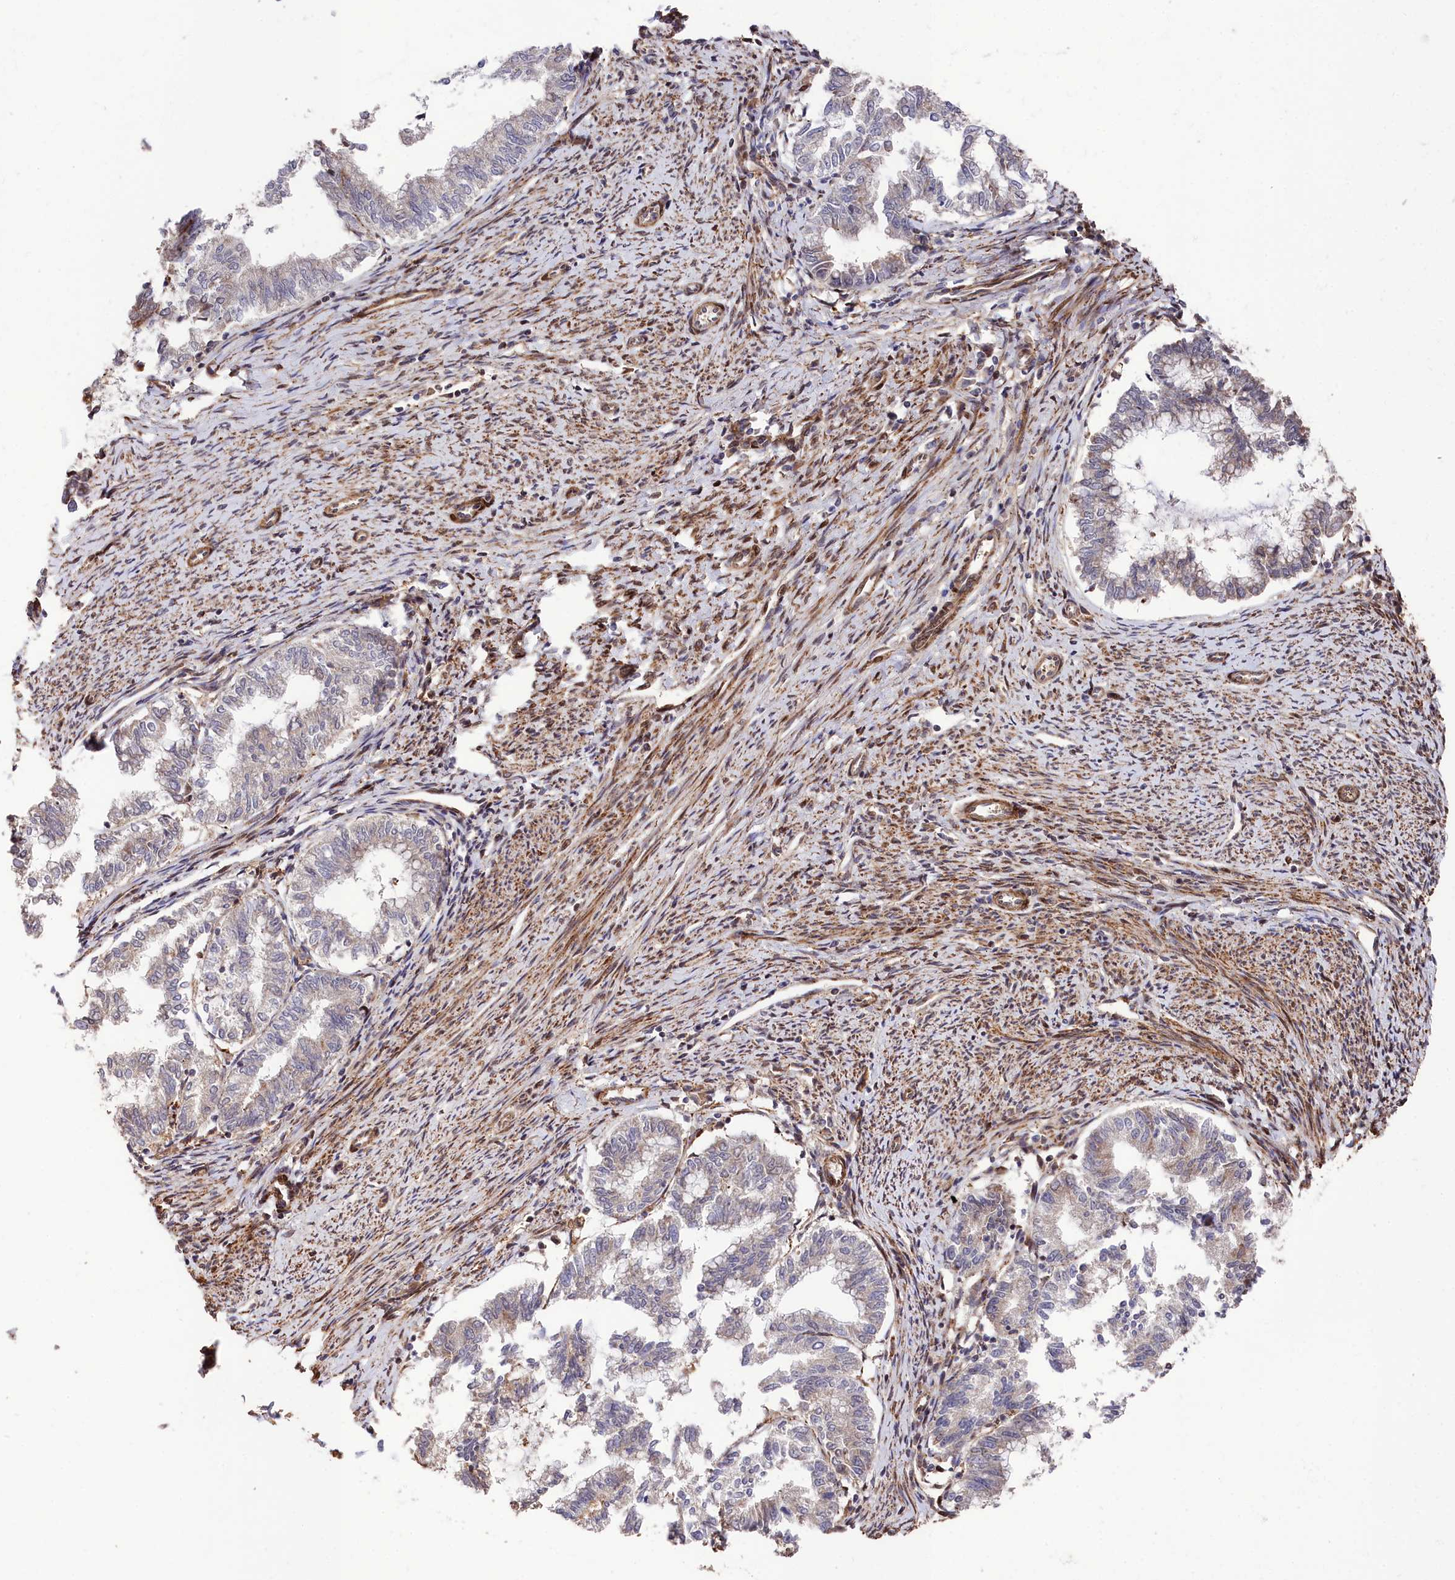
{"staining": {"intensity": "negative", "quantity": "none", "location": "none"}, "tissue": "endometrial cancer", "cell_type": "Tumor cells", "image_type": "cancer", "snomed": [{"axis": "morphology", "description": "Adenocarcinoma, NOS"}, {"axis": "topography", "description": "Endometrium"}], "caption": "IHC histopathology image of endometrial cancer stained for a protein (brown), which reveals no expression in tumor cells.", "gene": "TNKS1BP1", "patient": {"sex": "female", "age": 79}}